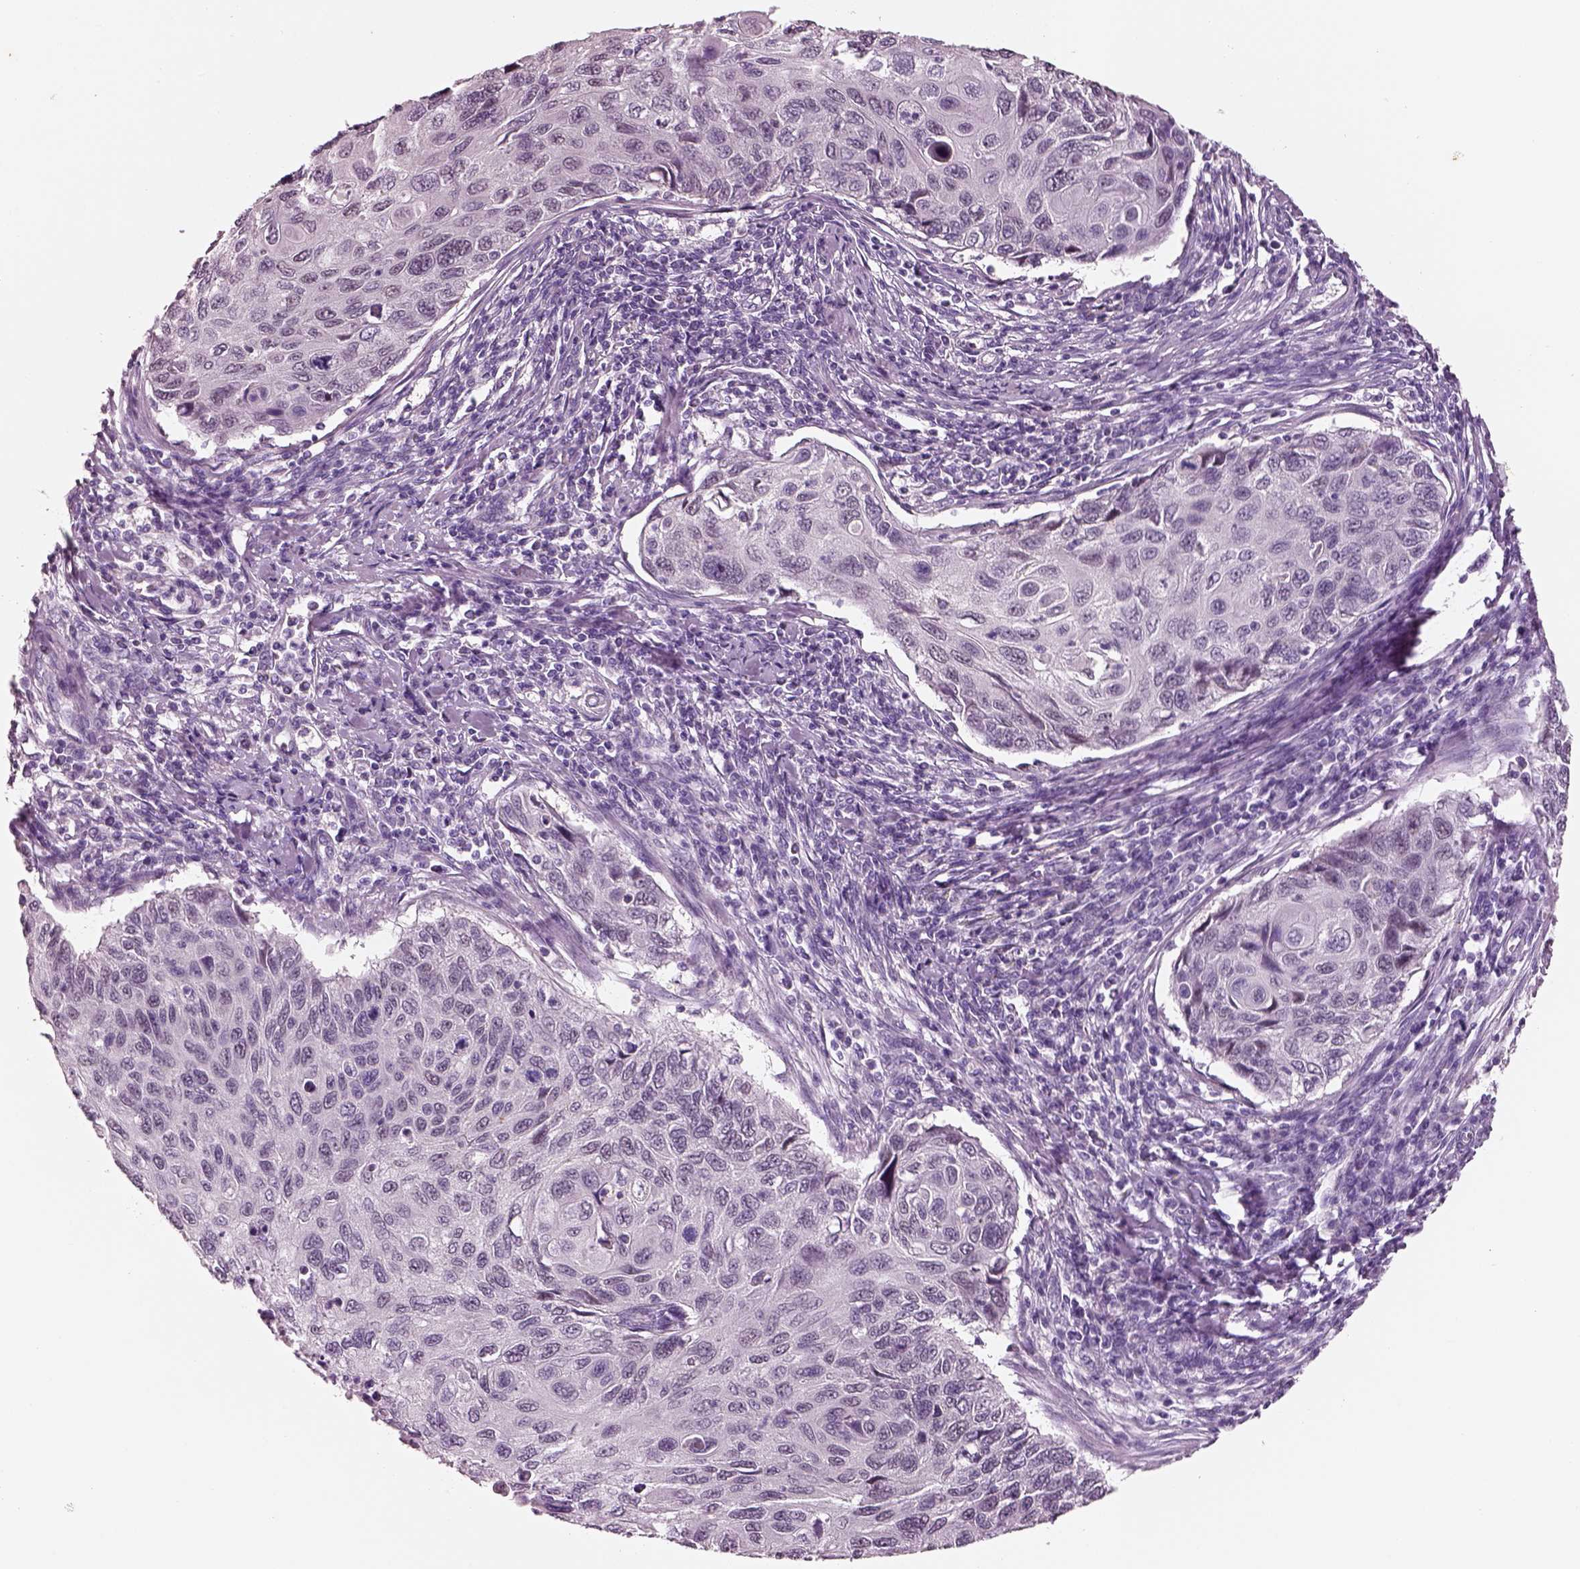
{"staining": {"intensity": "negative", "quantity": "none", "location": "none"}, "tissue": "cervical cancer", "cell_type": "Tumor cells", "image_type": "cancer", "snomed": [{"axis": "morphology", "description": "Squamous cell carcinoma, NOS"}, {"axis": "topography", "description": "Cervix"}], "caption": "The IHC micrograph has no significant positivity in tumor cells of cervical squamous cell carcinoma tissue.", "gene": "ELSPBP1", "patient": {"sex": "female", "age": 70}}